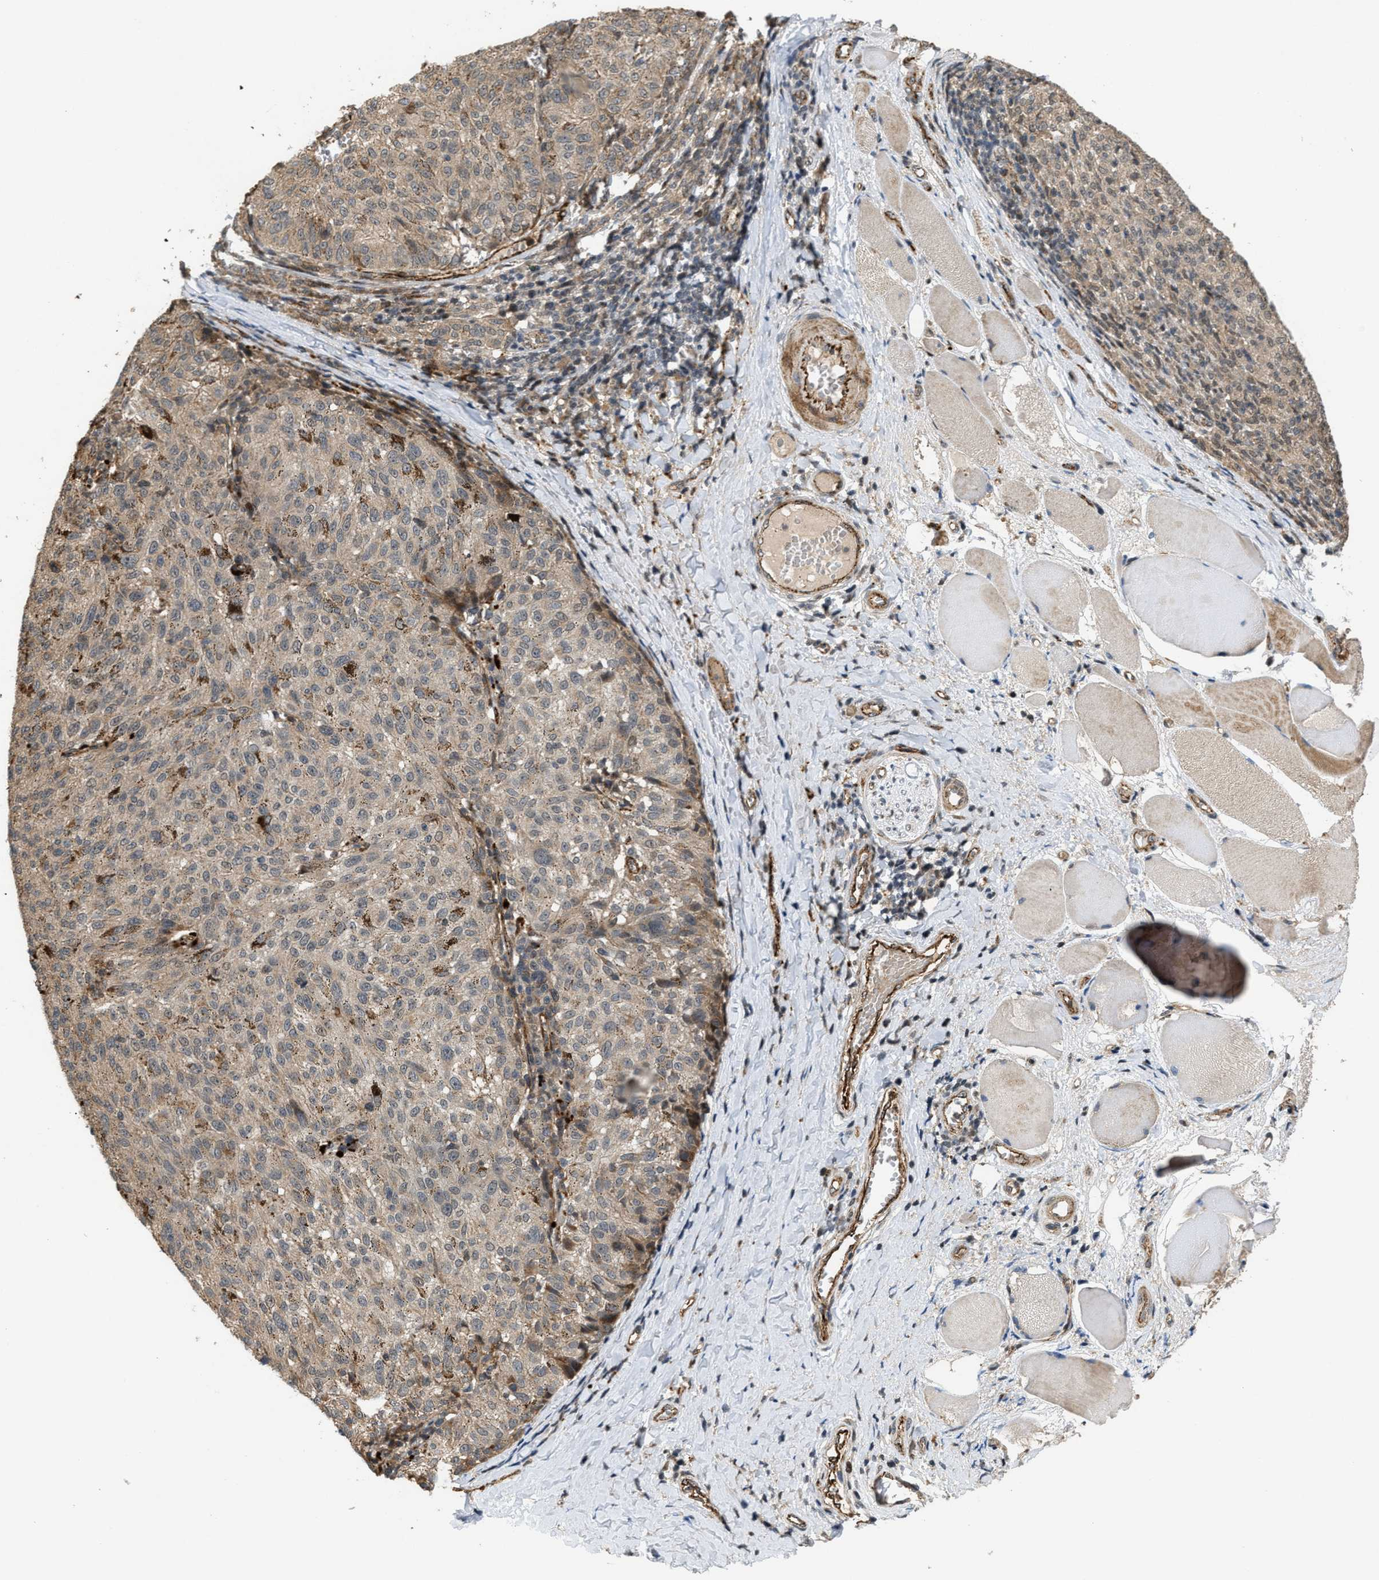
{"staining": {"intensity": "weak", "quantity": "25%-75%", "location": "cytoplasmic/membranous,nuclear"}, "tissue": "melanoma", "cell_type": "Tumor cells", "image_type": "cancer", "snomed": [{"axis": "morphology", "description": "Malignant melanoma, NOS"}, {"axis": "topography", "description": "Skin"}], "caption": "Melanoma stained with DAB immunohistochemistry (IHC) shows low levels of weak cytoplasmic/membranous and nuclear expression in approximately 25%-75% of tumor cells.", "gene": "DPF2", "patient": {"sex": "female", "age": 72}}